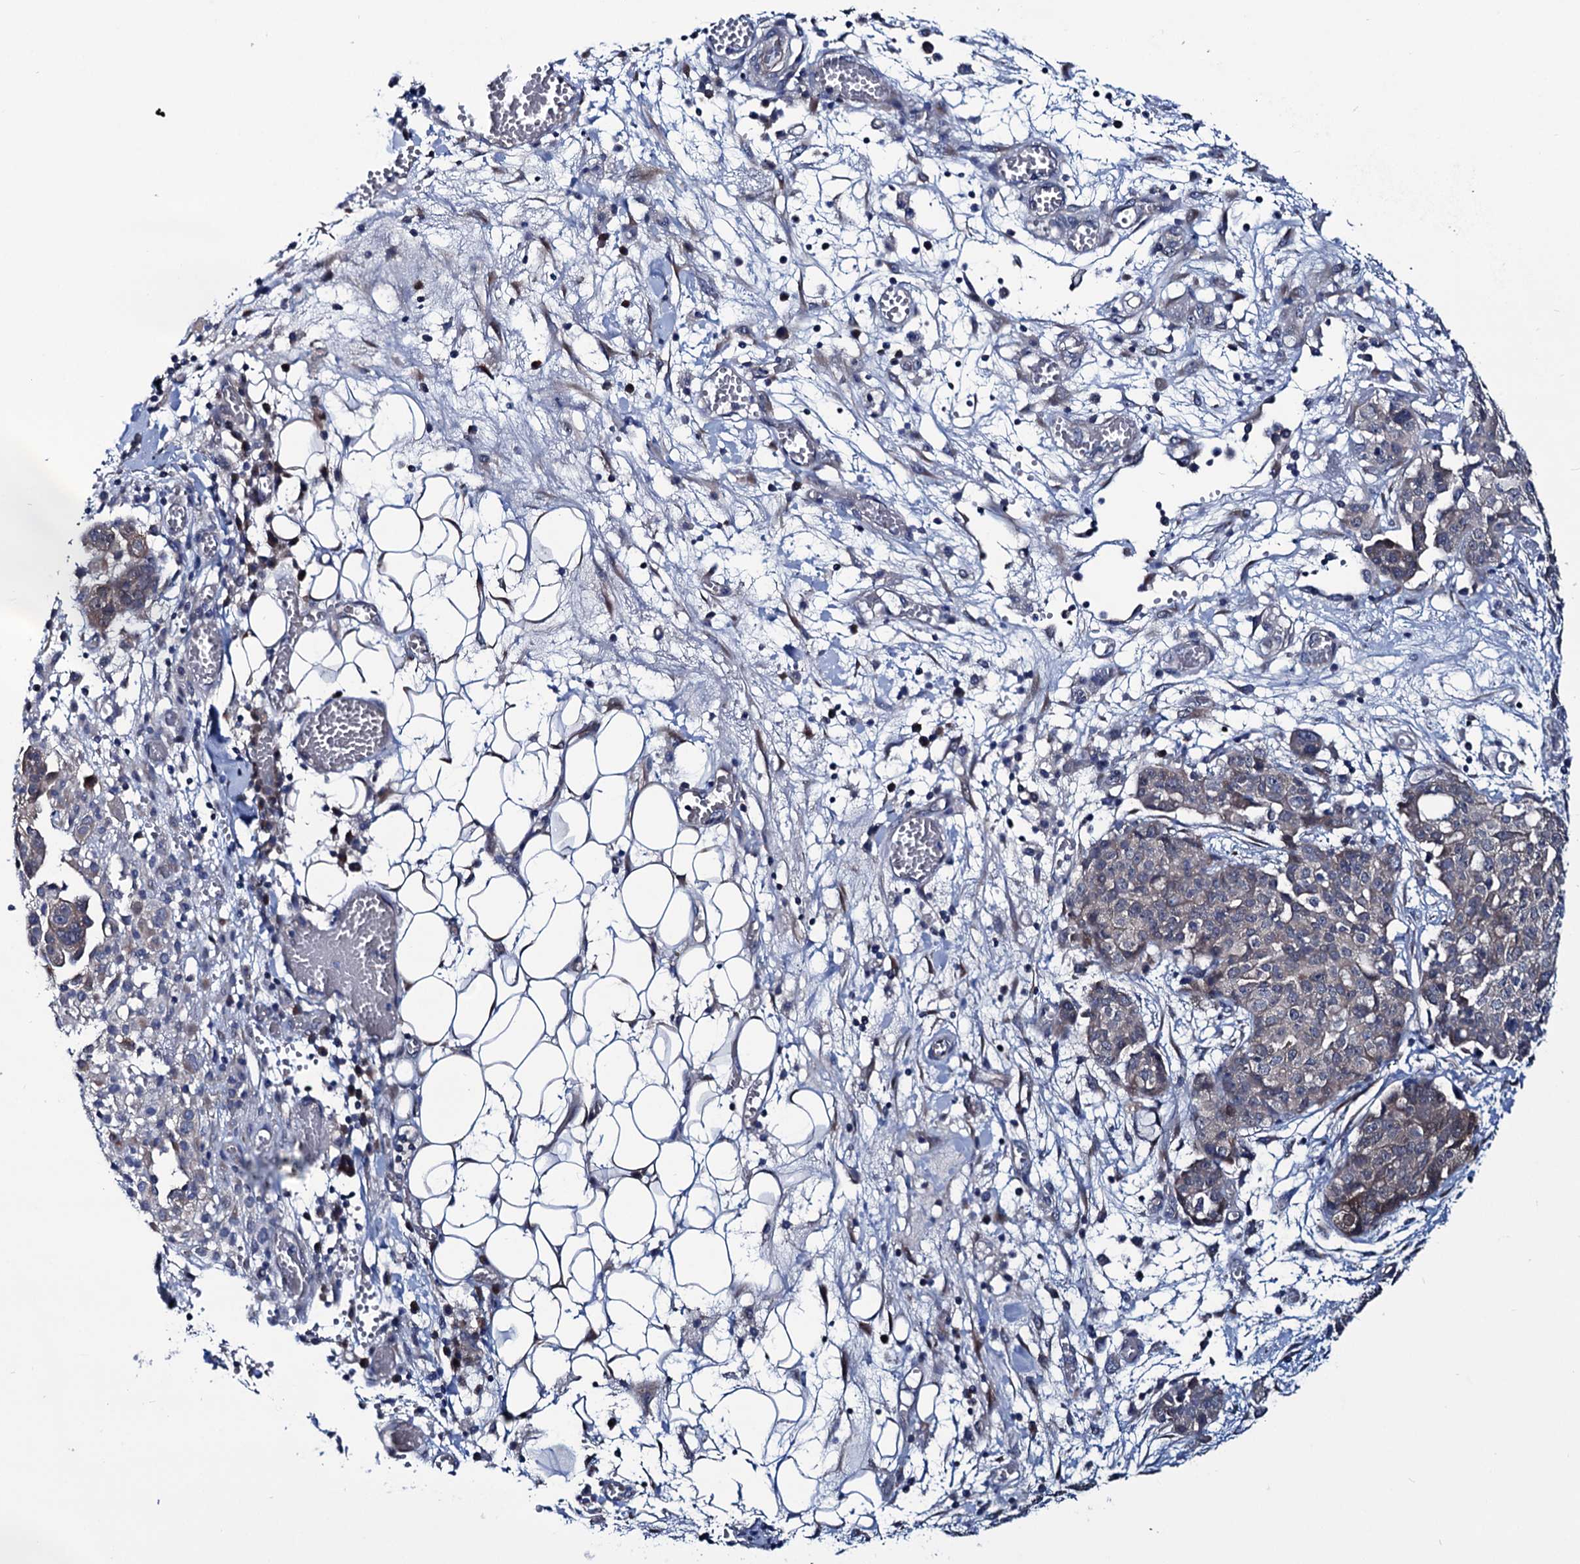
{"staining": {"intensity": "negative", "quantity": "none", "location": "none"}, "tissue": "ovarian cancer", "cell_type": "Tumor cells", "image_type": "cancer", "snomed": [{"axis": "morphology", "description": "Cystadenocarcinoma, serous, NOS"}, {"axis": "topography", "description": "Soft tissue"}, {"axis": "topography", "description": "Ovary"}], "caption": "Micrograph shows no protein expression in tumor cells of serous cystadenocarcinoma (ovarian) tissue.", "gene": "EYA4", "patient": {"sex": "female", "age": 57}}